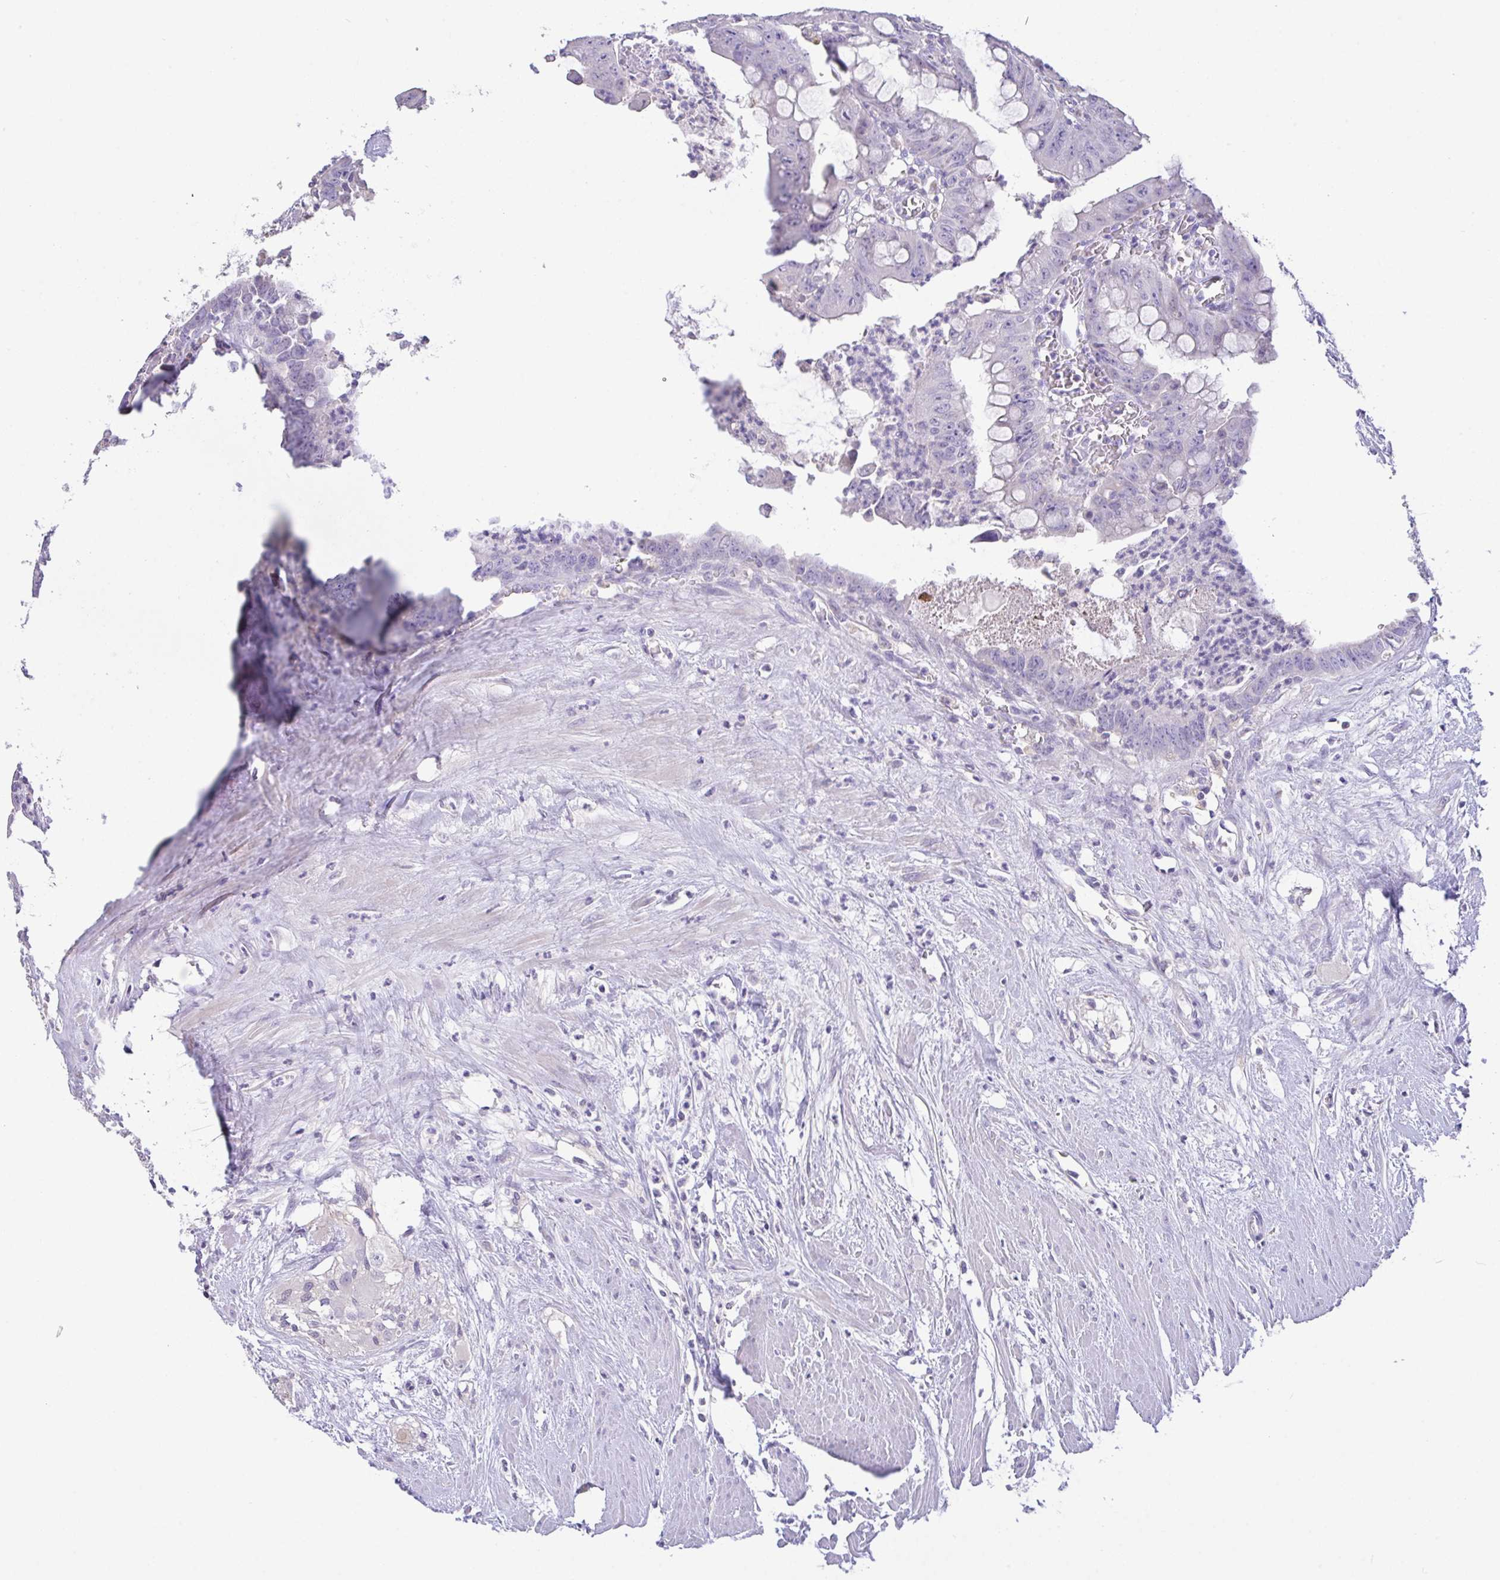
{"staining": {"intensity": "negative", "quantity": "none", "location": "none"}, "tissue": "colorectal cancer", "cell_type": "Tumor cells", "image_type": "cancer", "snomed": [{"axis": "morphology", "description": "Adenocarcinoma, NOS"}, {"axis": "topography", "description": "Rectum"}], "caption": "IHC micrograph of neoplastic tissue: colorectal cancer (adenocarcinoma) stained with DAB shows no significant protein expression in tumor cells.", "gene": "CA10", "patient": {"sex": "male", "age": 78}}